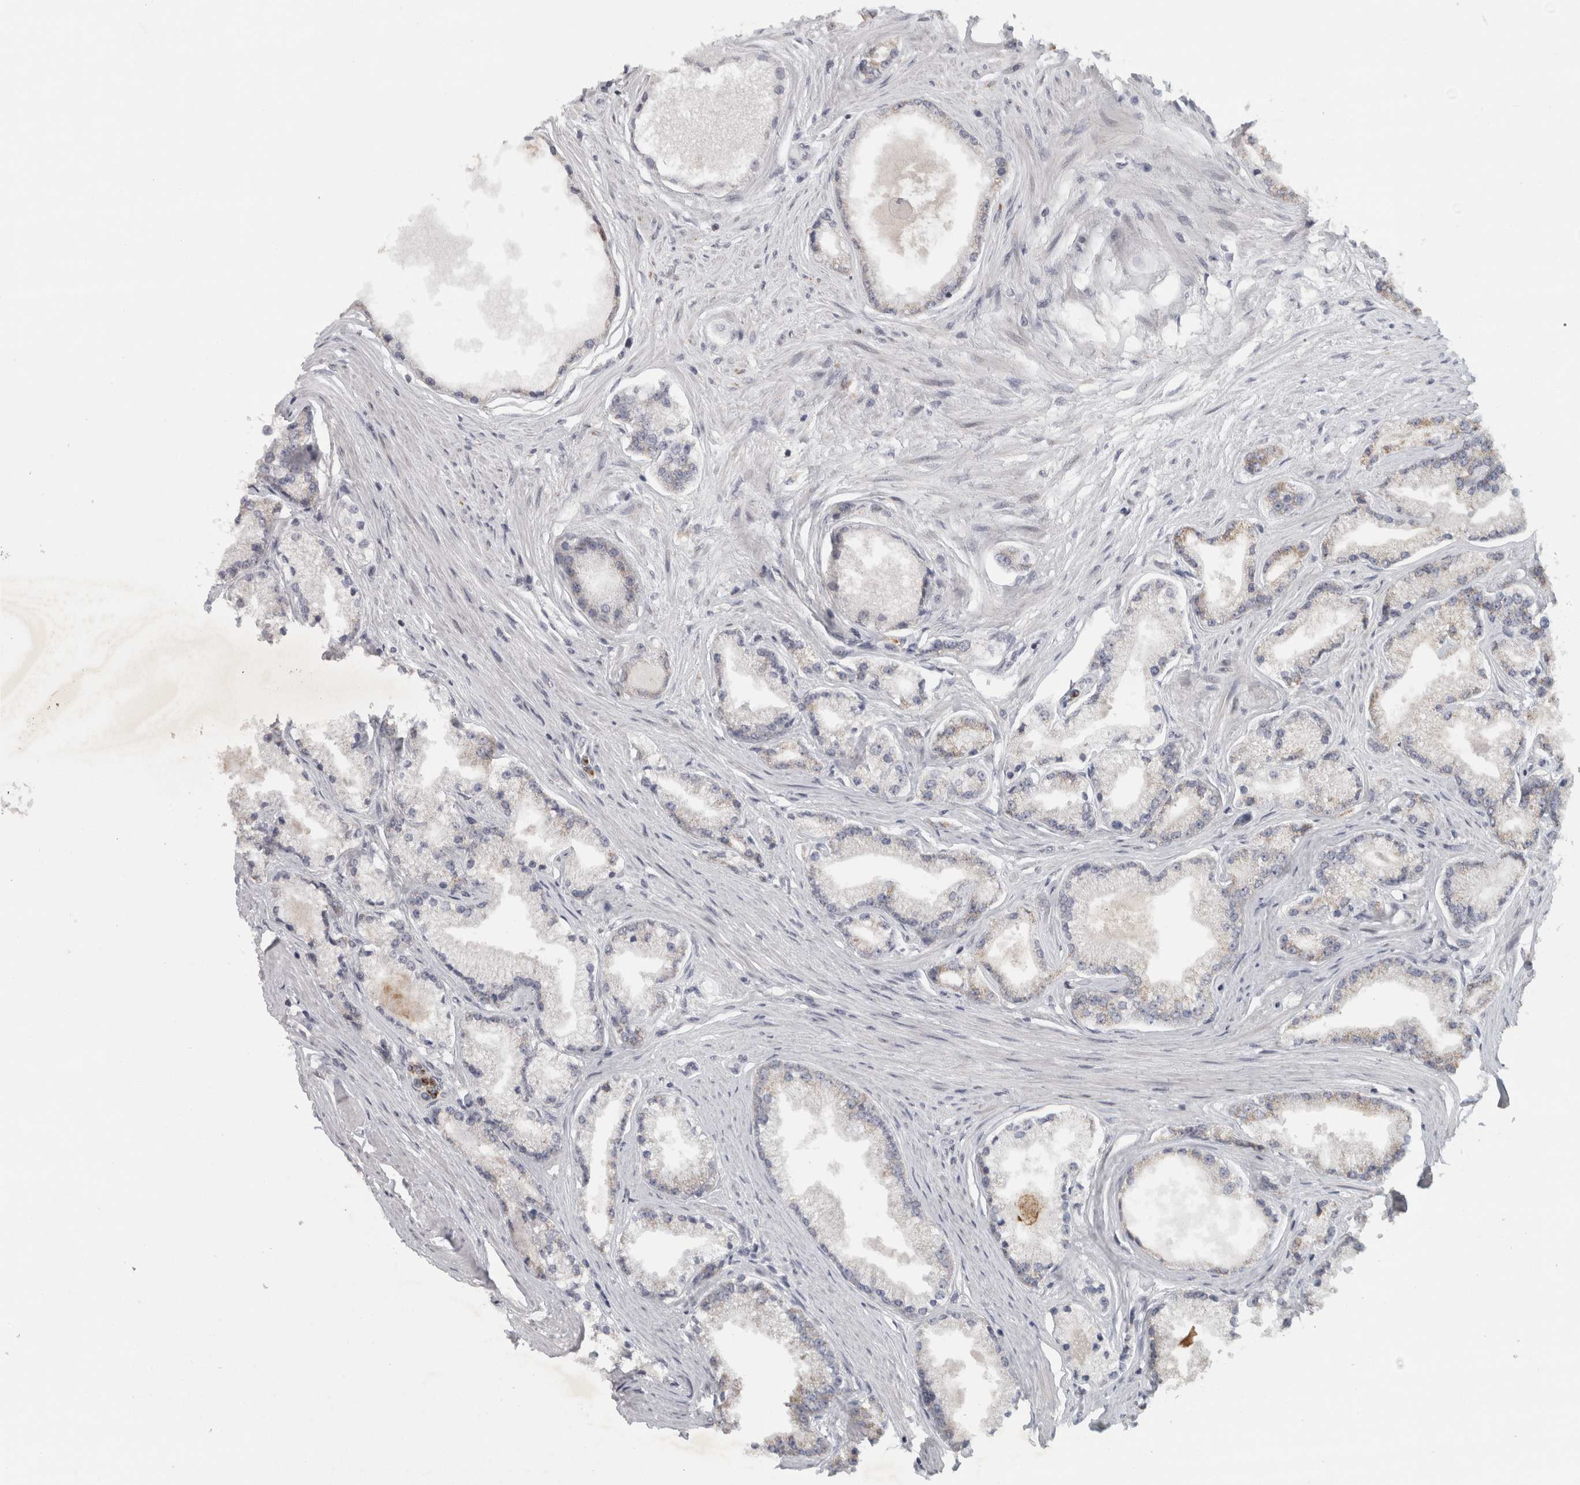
{"staining": {"intensity": "moderate", "quantity": "<25%", "location": "cytoplasmic/membranous"}, "tissue": "prostate cancer", "cell_type": "Tumor cells", "image_type": "cancer", "snomed": [{"axis": "morphology", "description": "Adenocarcinoma, High grade"}, {"axis": "topography", "description": "Prostate"}], "caption": "About <25% of tumor cells in human prostate adenocarcinoma (high-grade) demonstrate moderate cytoplasmic/membranous protein positivity as visualized by brown immunohistochemical staining.", "gene": "PTPRN2", "patient": {"sex": "male", "age": 71}}